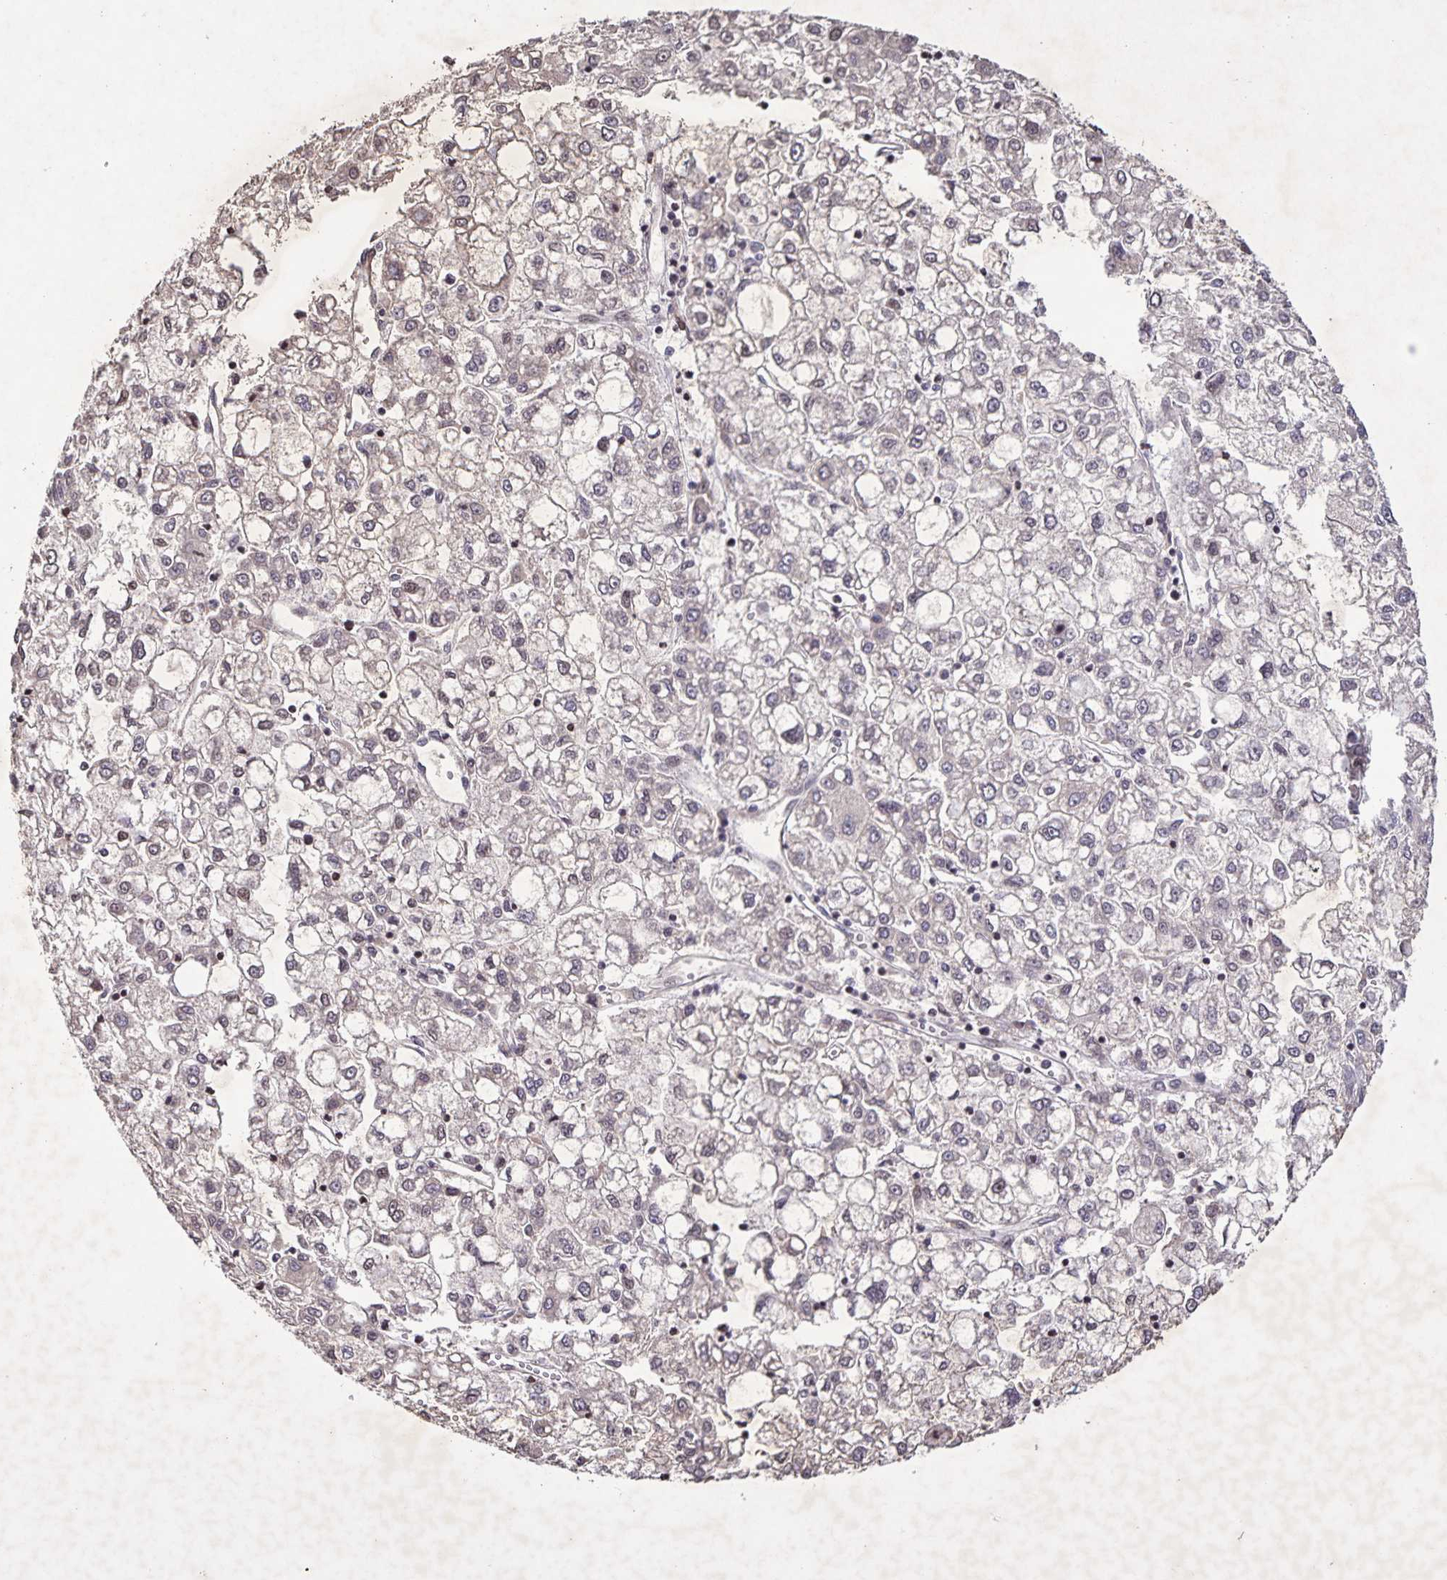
{"staining": {"intensity": "weak", "quantity": "<25%", "location": "nuclear"}, "tissue": "liver cancer", "cell_type": "Tumor cells", "image_type": "cancer", "snomed": [{"axis": "morphology", "description": "Carcinoma, Hepatocellular, NOS"}, {"axis": "topography", "description": "Liver"}], "caption": "Tumor cells are negative for brown protein staining in liver hepatocellular carcinoma.", "gene": "GDF2", "patient": {"sex": "male", "age": 40}}